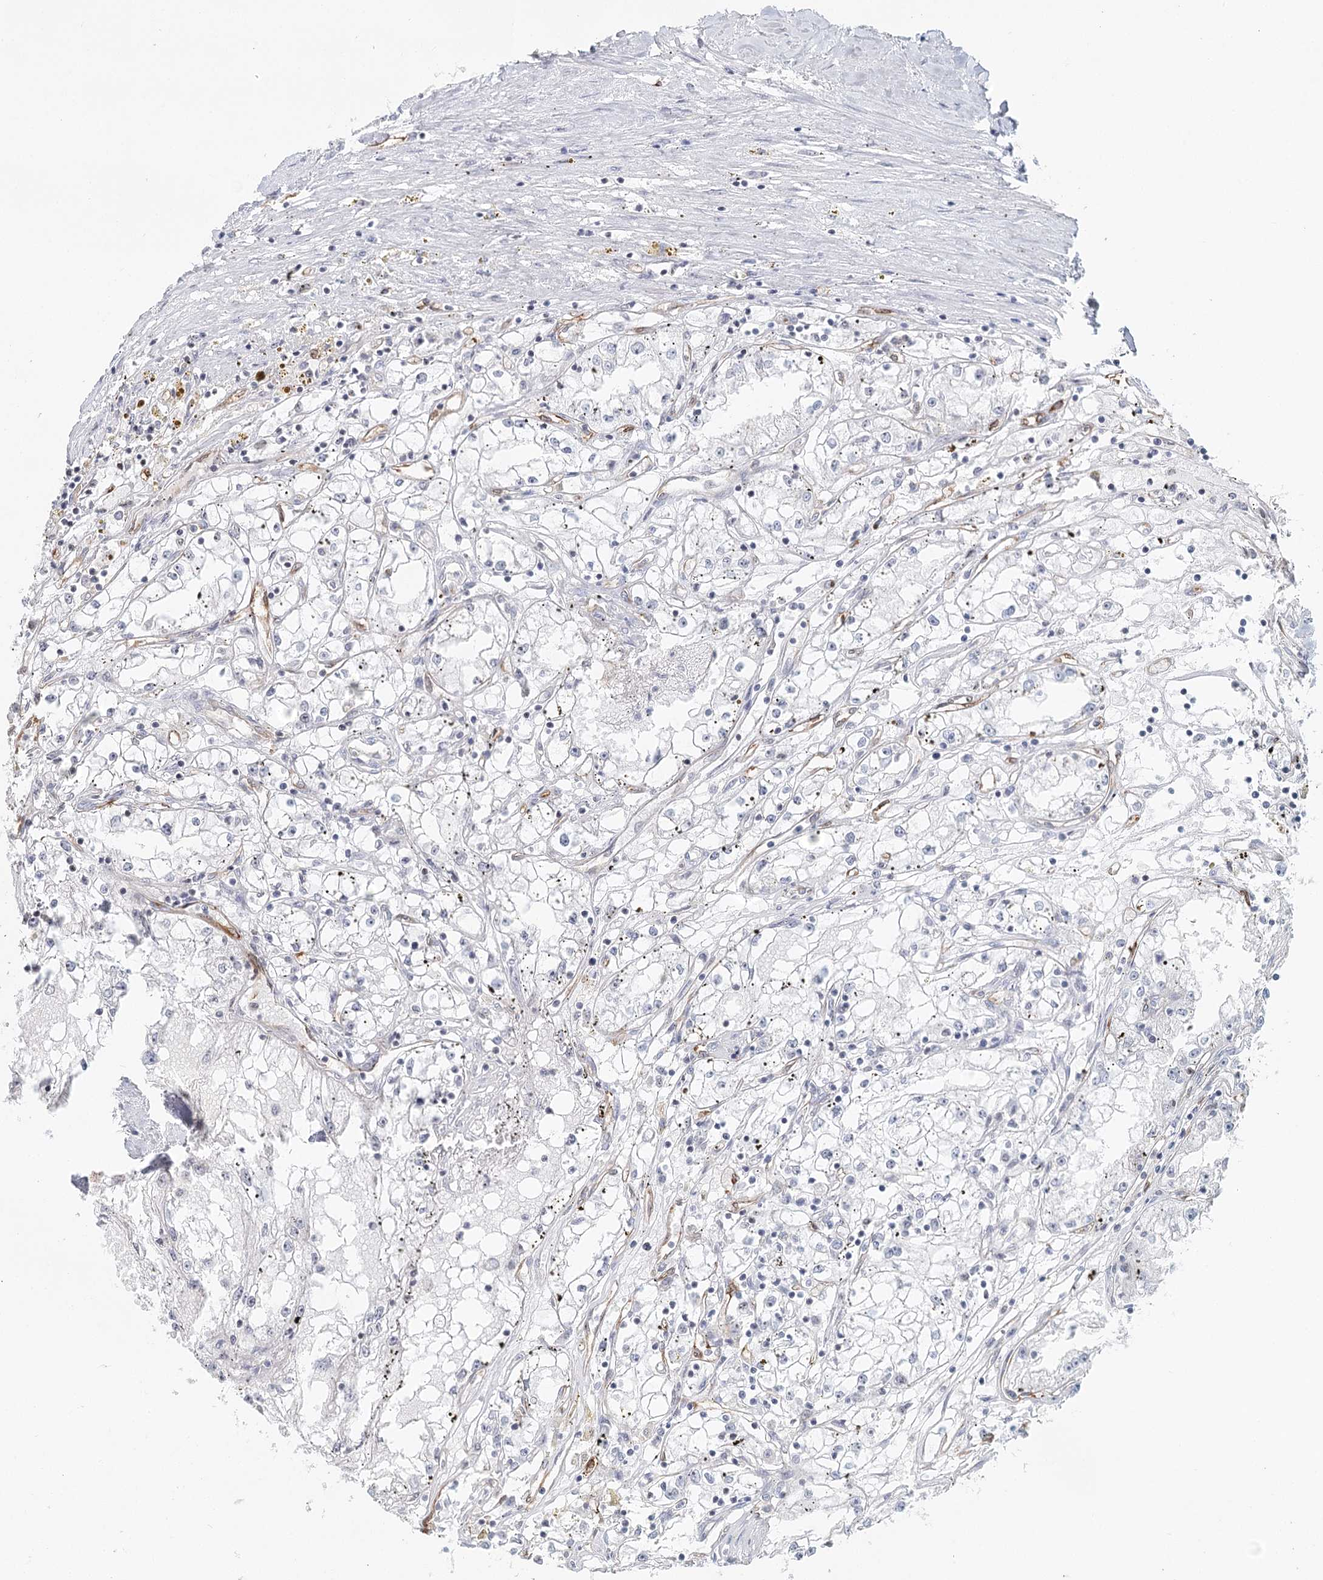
{"staining": {"intensity": "negative", "quantity": "none", "location": "none"}, "tissue": "renal cancer", "cell_type": "Tumor cells", "image_type": "cancer", "snomed": [{"axis": "morphology", "description": "Adenocarcinoma, NOS"}, {"axis": "topography", "description": "Kidney"}], "caption": "High power microscopy photomicrograph of an immunohistochemistry (IHC) photomicrograph of adenocarcinoma (renal), revealing no significant positivity in tumor cells.", "gene": "ZFYVE28", "patient": {"sex": "male", "age": 56}}